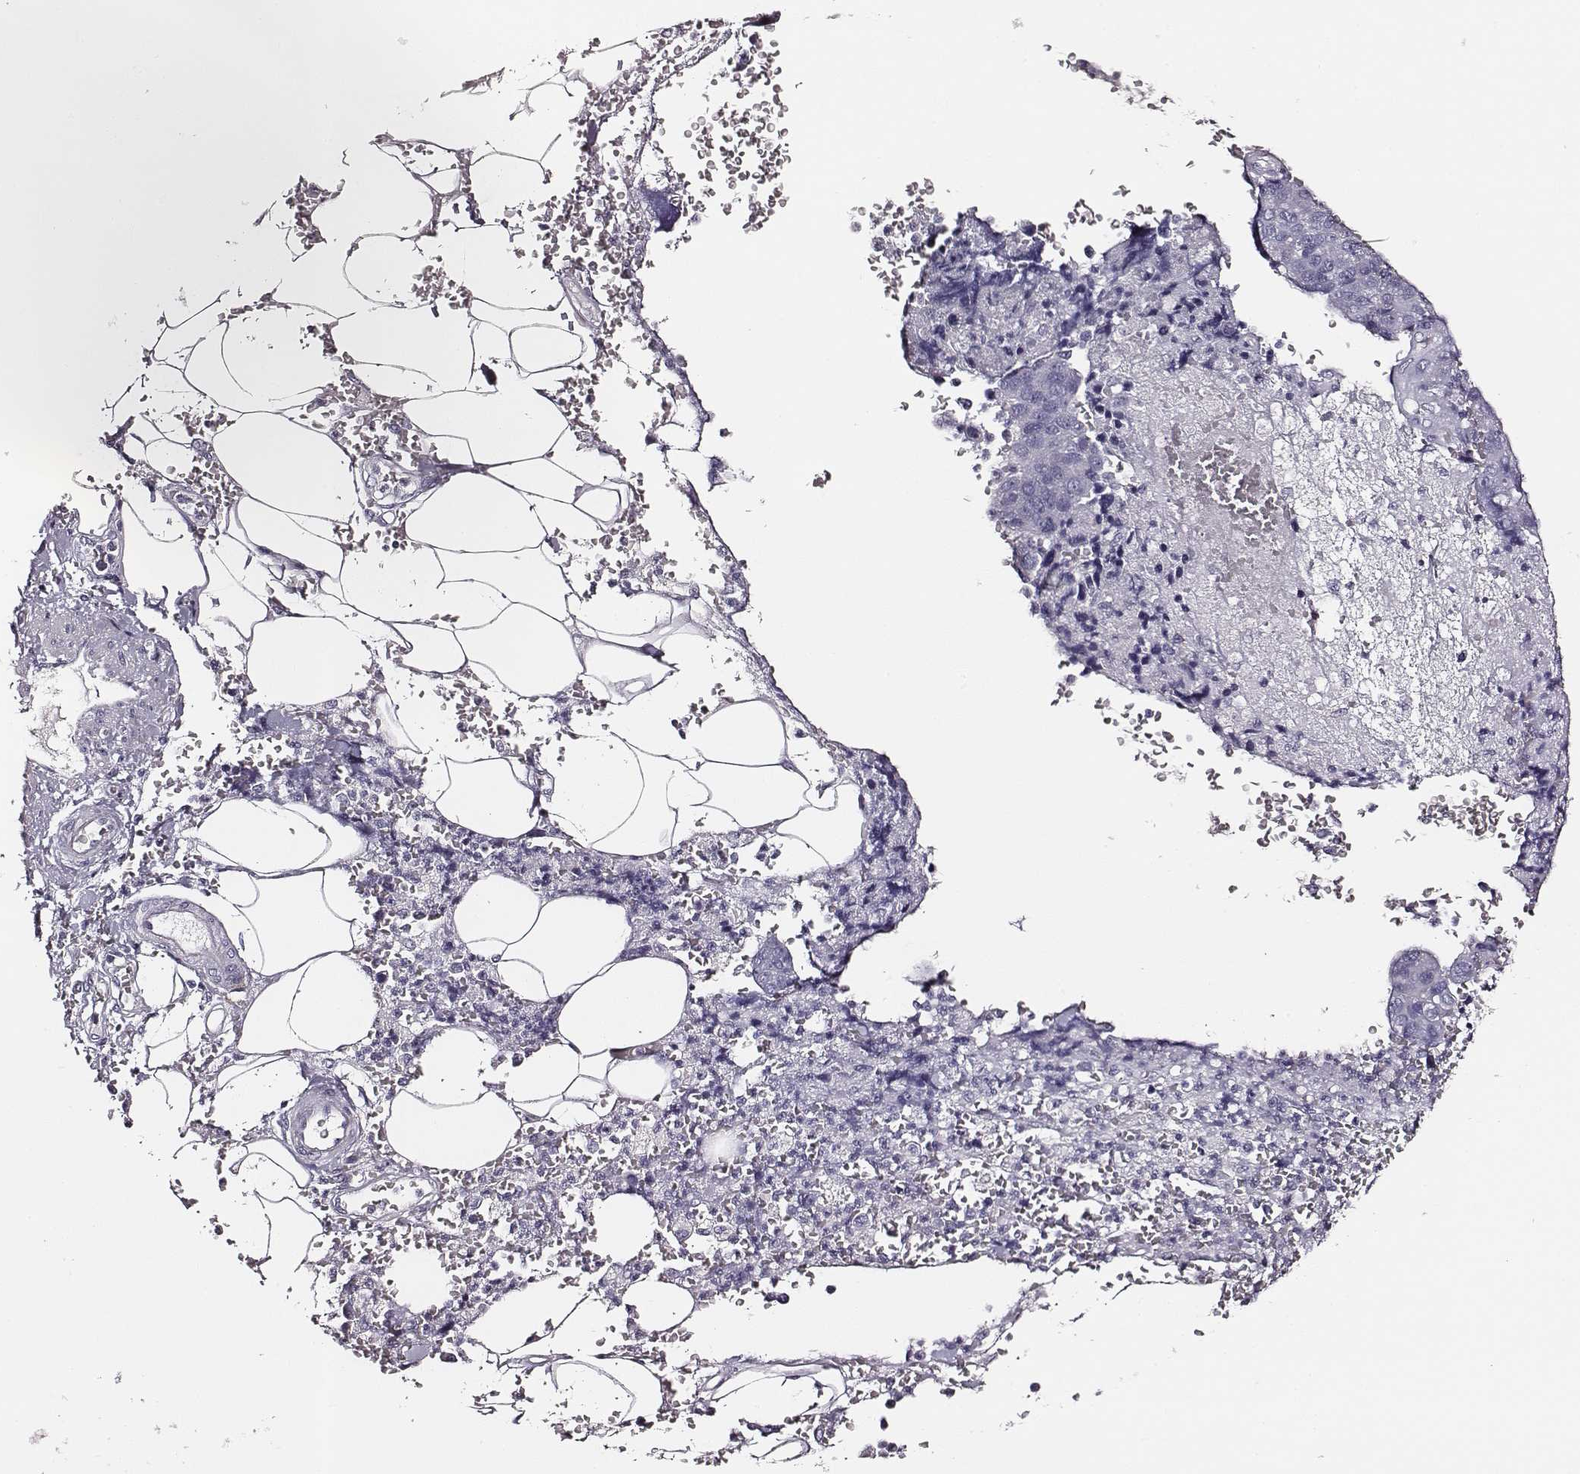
{"staining": {"intensity": "negative", "quantity": "none", "location": "none"}, "tissue": "pancreatic cancer", "cell_type": "Tumor cells", "image_type": "cancer", "snomed": [{"axis": "morphology", "description": "Adenocarcinoma, NOS"}, {"axis": "topography", "description": "Pancreas"}], "caption": "Immunohistochemical staining of human pancreatic adenocarcinoma exhibits no significant expression in tumor cells.", "gene": "DPEP1", "patient": {"sex": "female", "age": 61}}